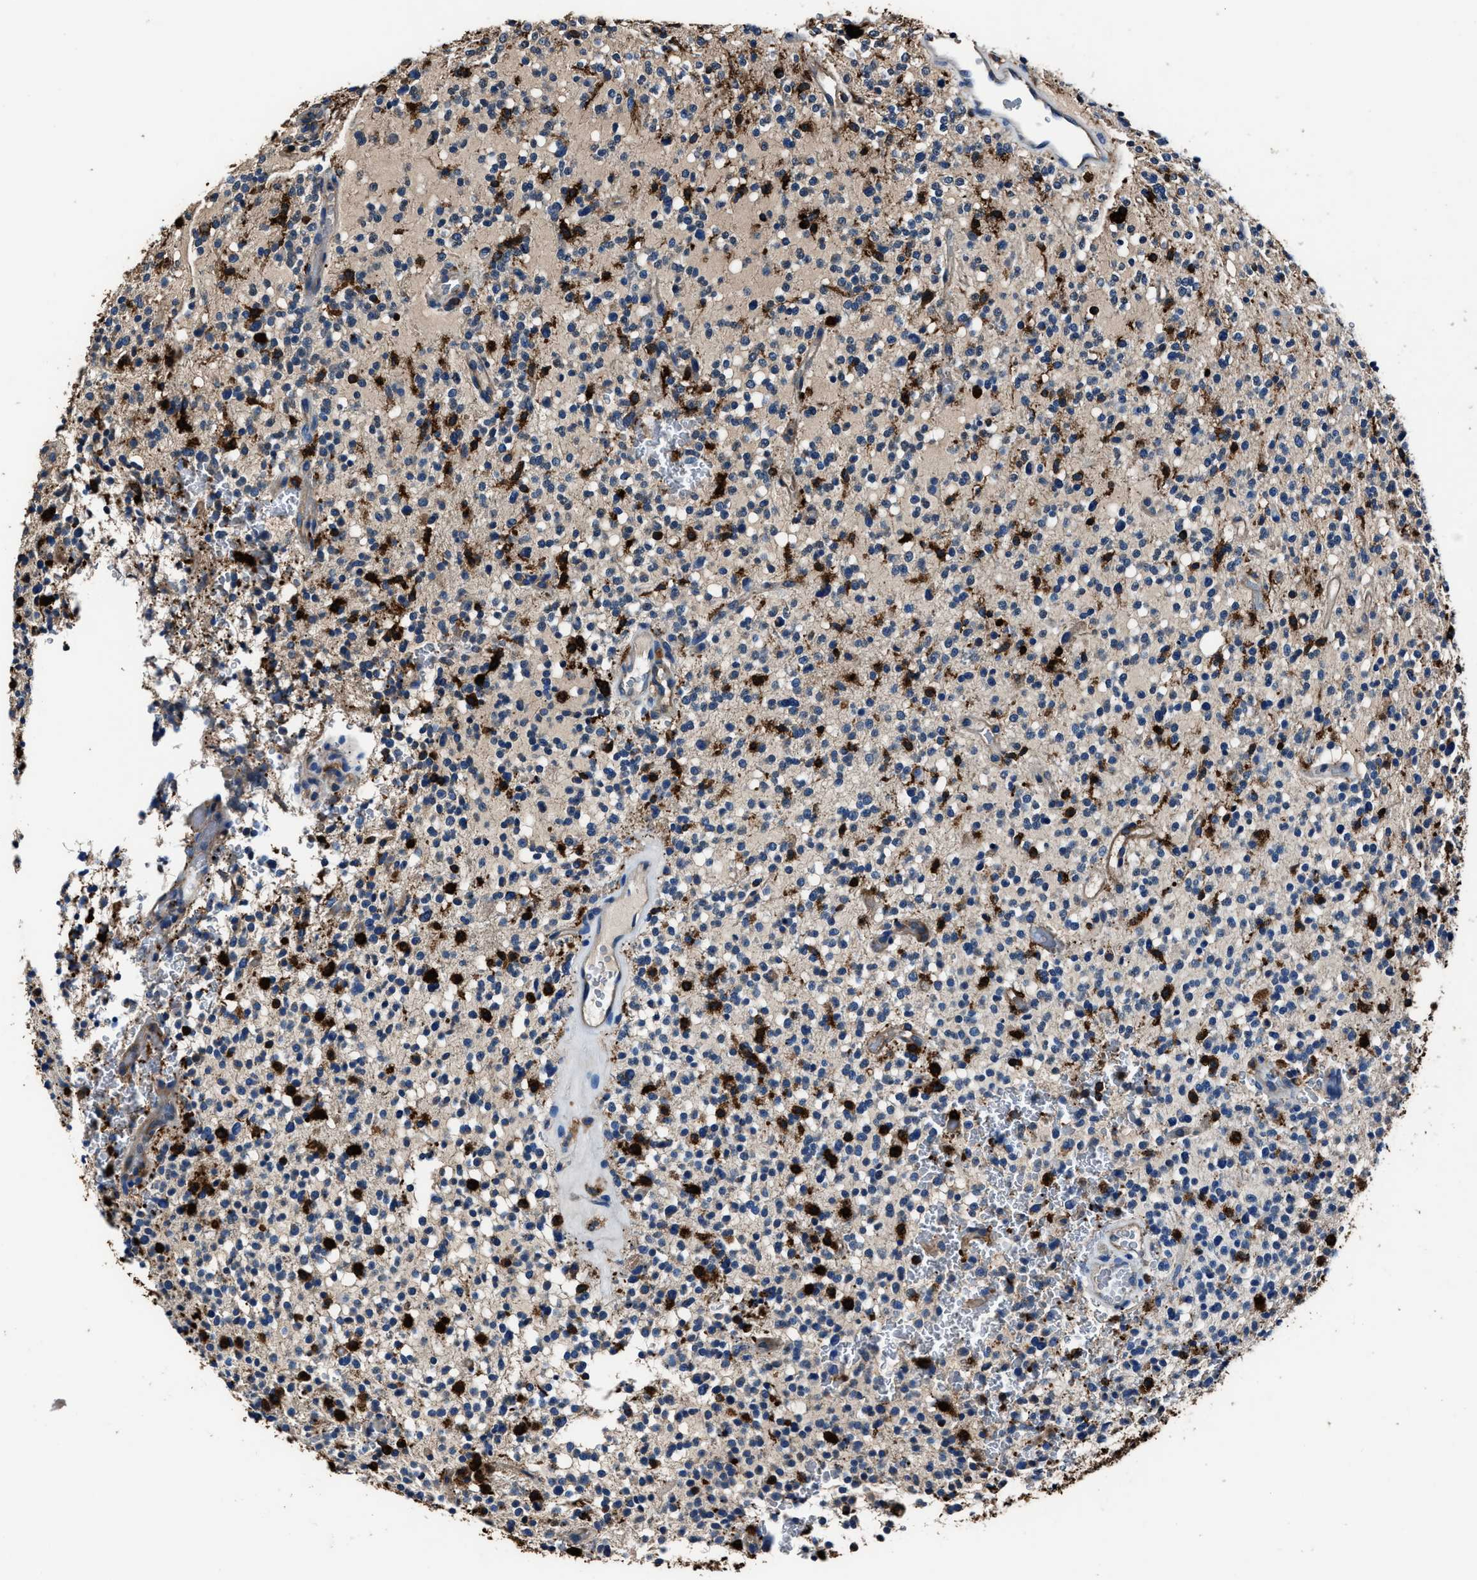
{"staining": {"intensity": "weak", "quantity": "<25%", "location": "cytoplasmic/membranous"}, "tissue": "glioma", "cell_type": "Tumor cells", "image_type": "cancer", "snomed": [{"axis": "morphology", "description": "Glioma, malignant, High grade"}, {"axis": "topography", "description": "Brain"}], "caption": "Immunohistochemical staining of human malignant glioma (high-grade) exhibits no significant positivity in tumor cells. (Stains: DAB immunohistochemistry (IHC) with hematoxylin counter stain, Microscopy: brightfield microscopy at high magnification).", "gene": "FTL", "patient": {"sex": "male", "age": 48}}